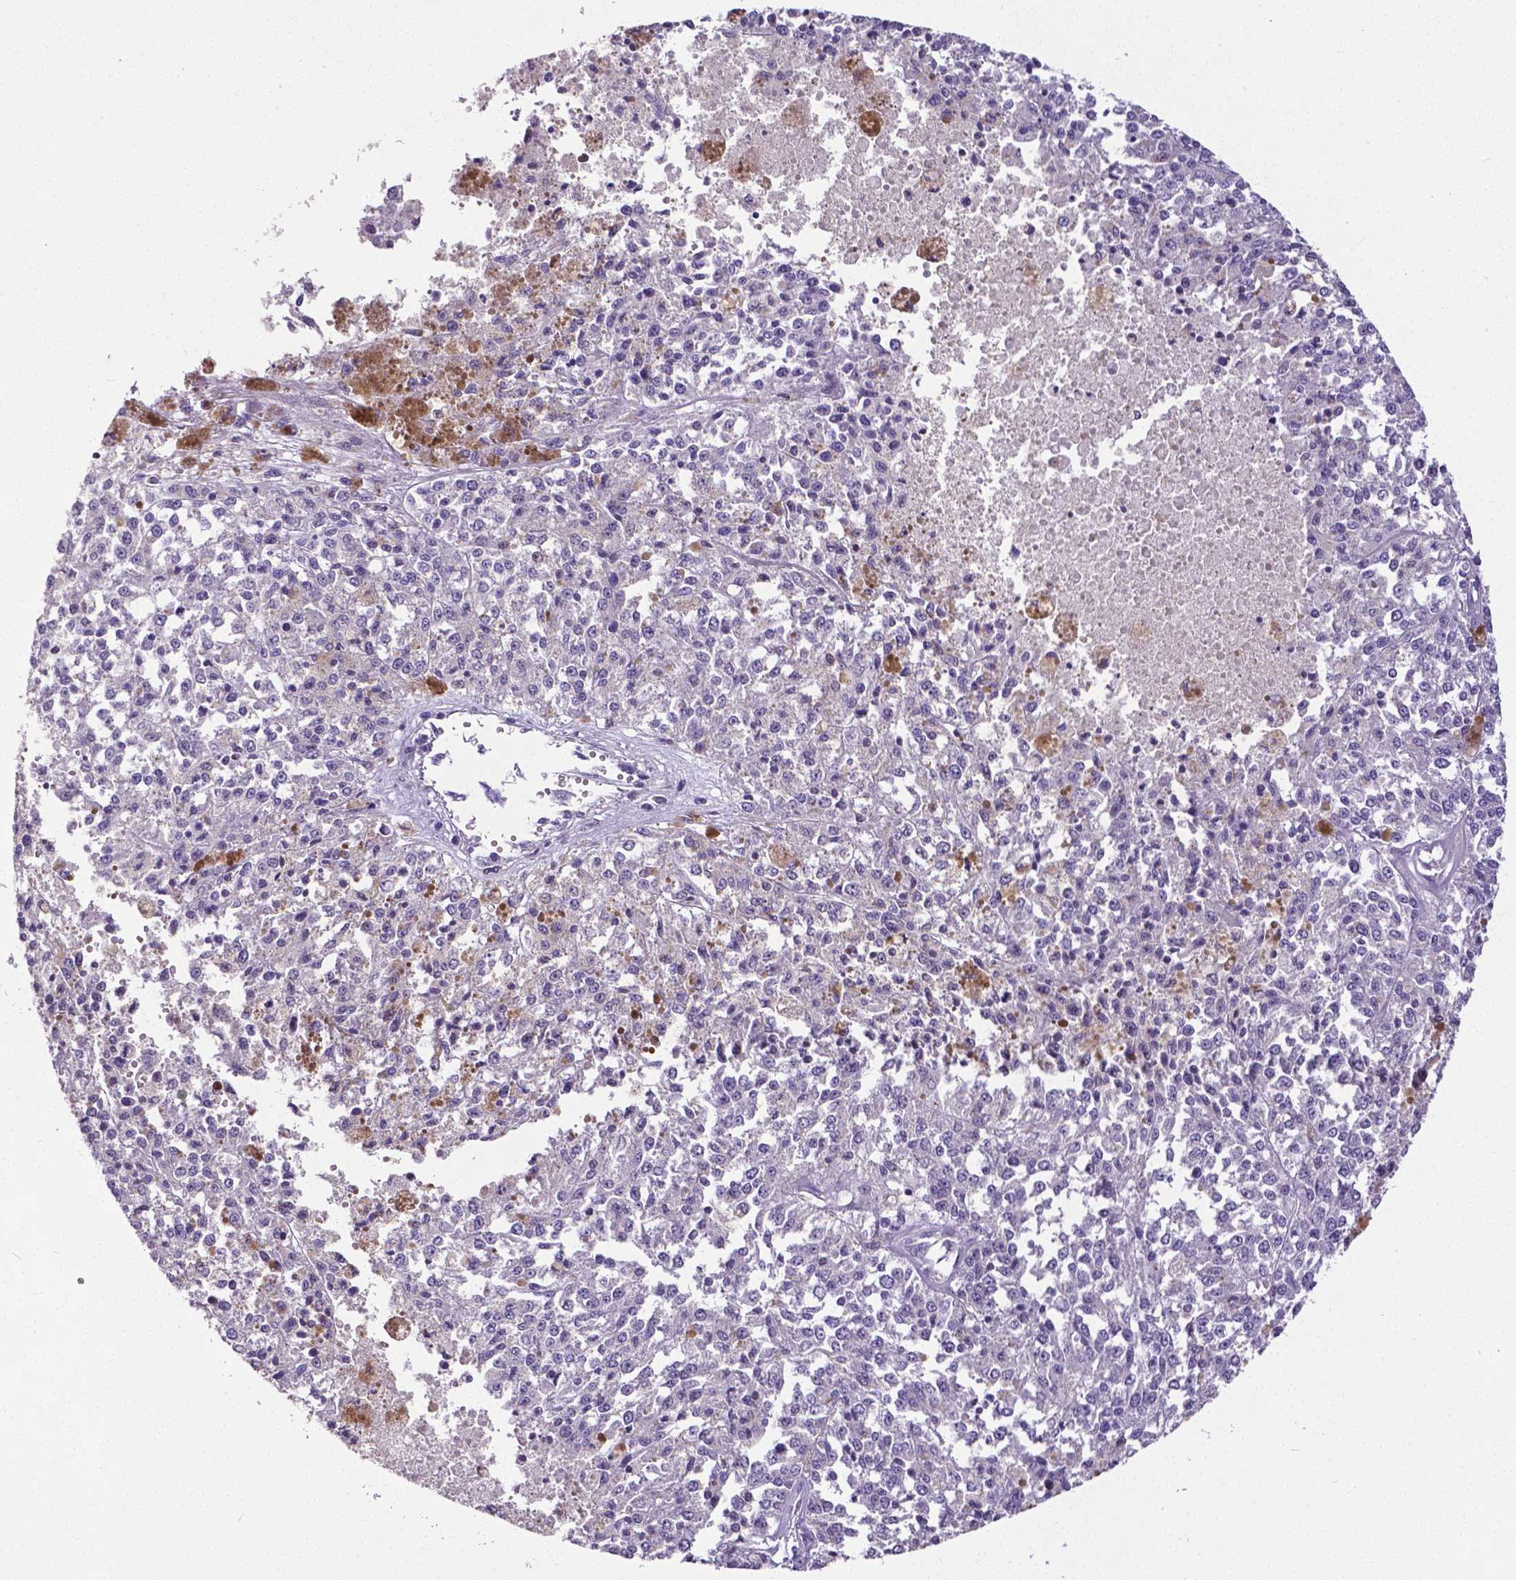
{"staining": {"intensity": "negative", "quantity": "none", "location": "none"}, "tissue": "melanoma", "cell_type": "Tumor cells", "image_type": "cancer", "snomed": [{"axis": "morphology", "description": "Malignant melanoma, Metastatic site"}, {"axis": "topography", "description": "Lymph node"}], "caption": "The photomicrograph exhibits no significant positivity in tumor cells of malignant melanoma (metastatic site). (IHC, brightfield microscopy, high magnification).", "gene": "CD4", "patient": {"sex": "female", "age": 64}}